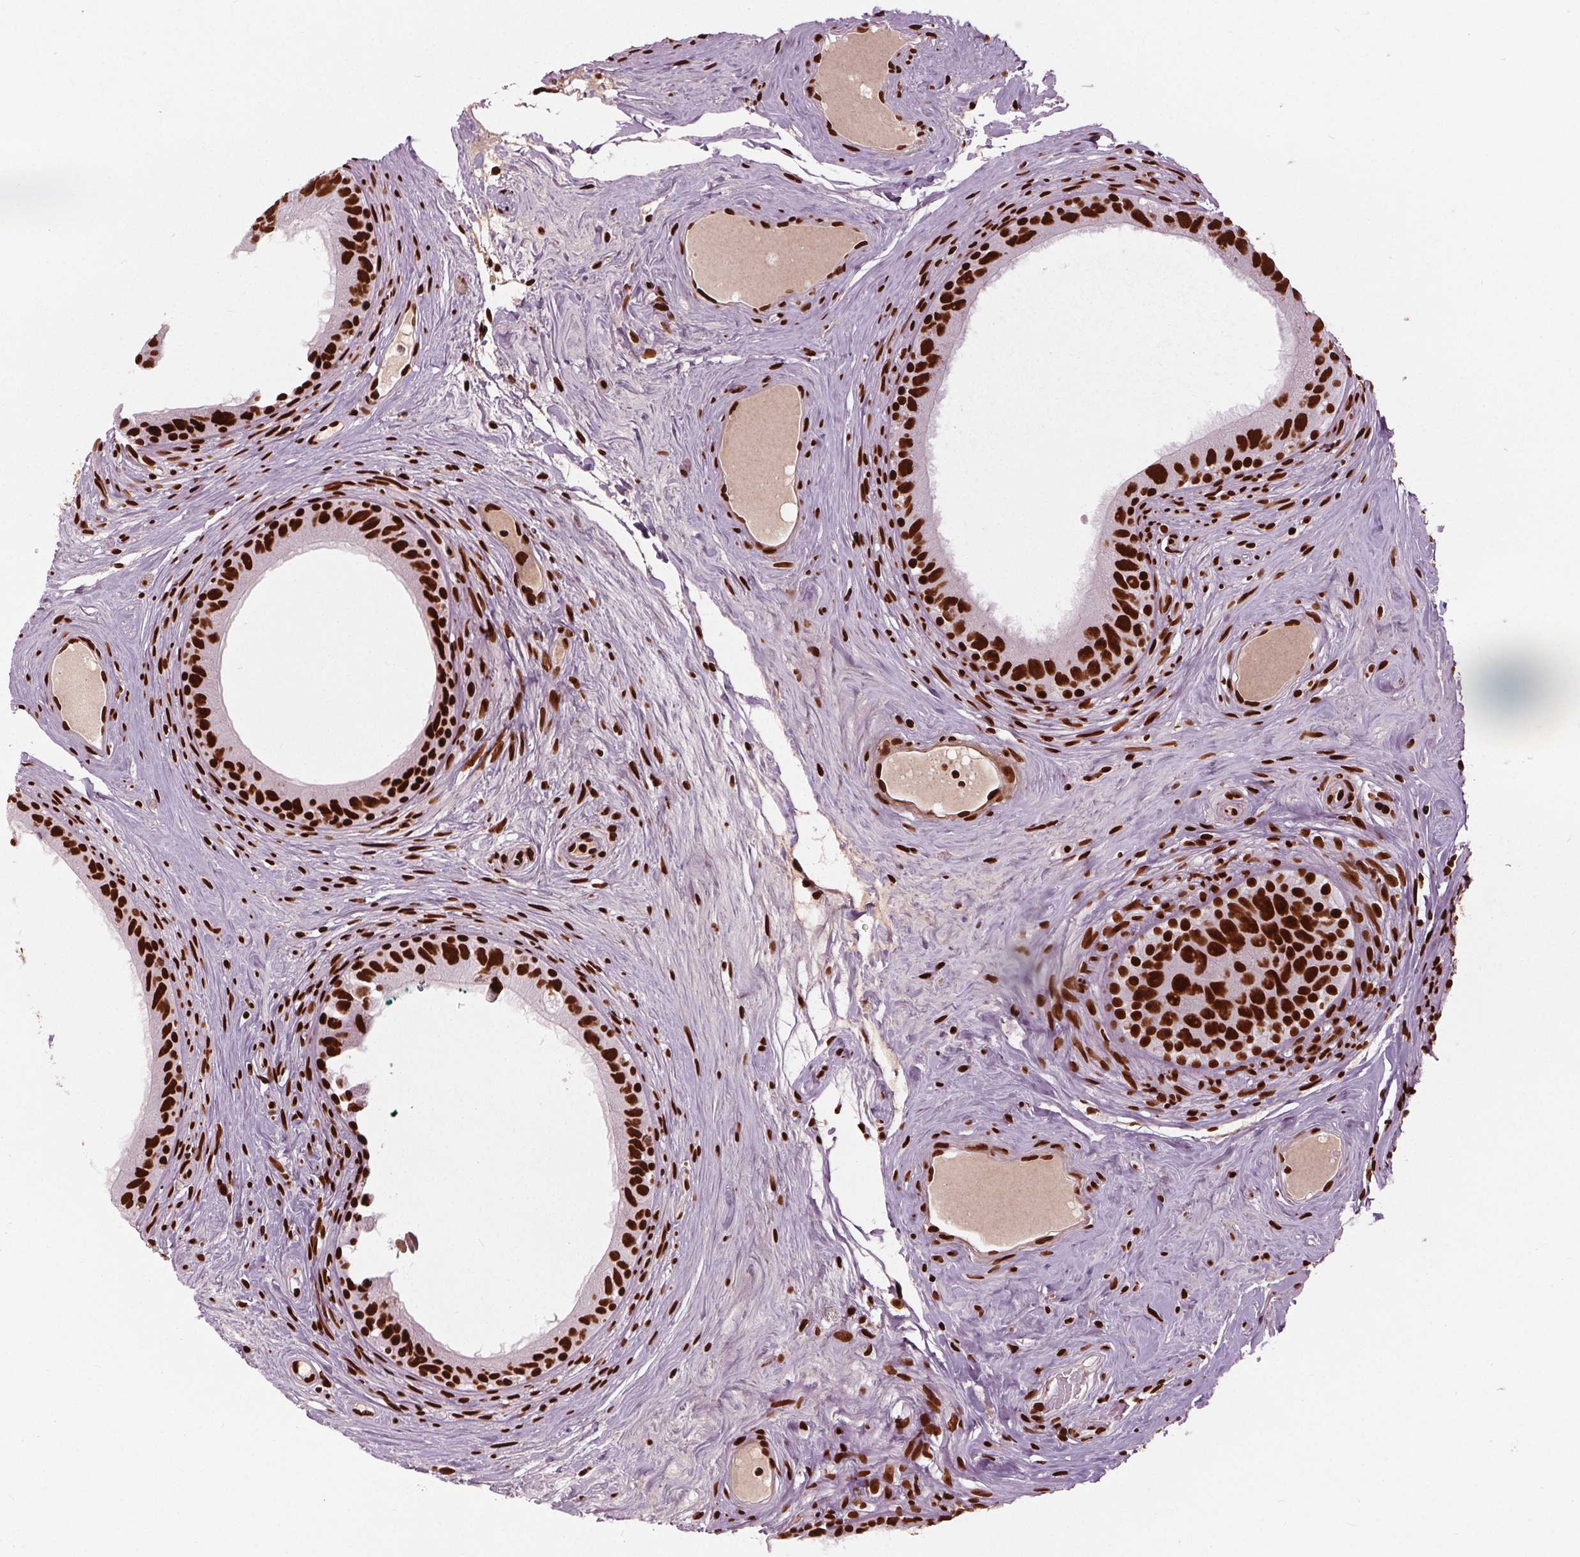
{"staining": {"intensity": "strong", "quantity": ">75%", "location": "nuclear"}, "tissue": "epididymis", "cell_type": "Glandular cells", "image_type": "normal", "snomed": [{"axis": "morphology", "description": "Normal tissue, NOS"}, {"axis": "topography", "description": "Epididymis"}], "caption": "High-magnification brightfield microscopy of unremarkable epididymis stained with DAB (3,3'-diaminobenzidine) (brown) and counterstained with hematoxylin (blue). glandular cells exhibit strong nuclear expression is identified in about>75% of cells. Using DAB (brown) and hematoxylin (blue) stains, captured at high magnification using brightfield microscopy.", "gene": "BRD4", "patient": {"sex": "male", "age": 59}}